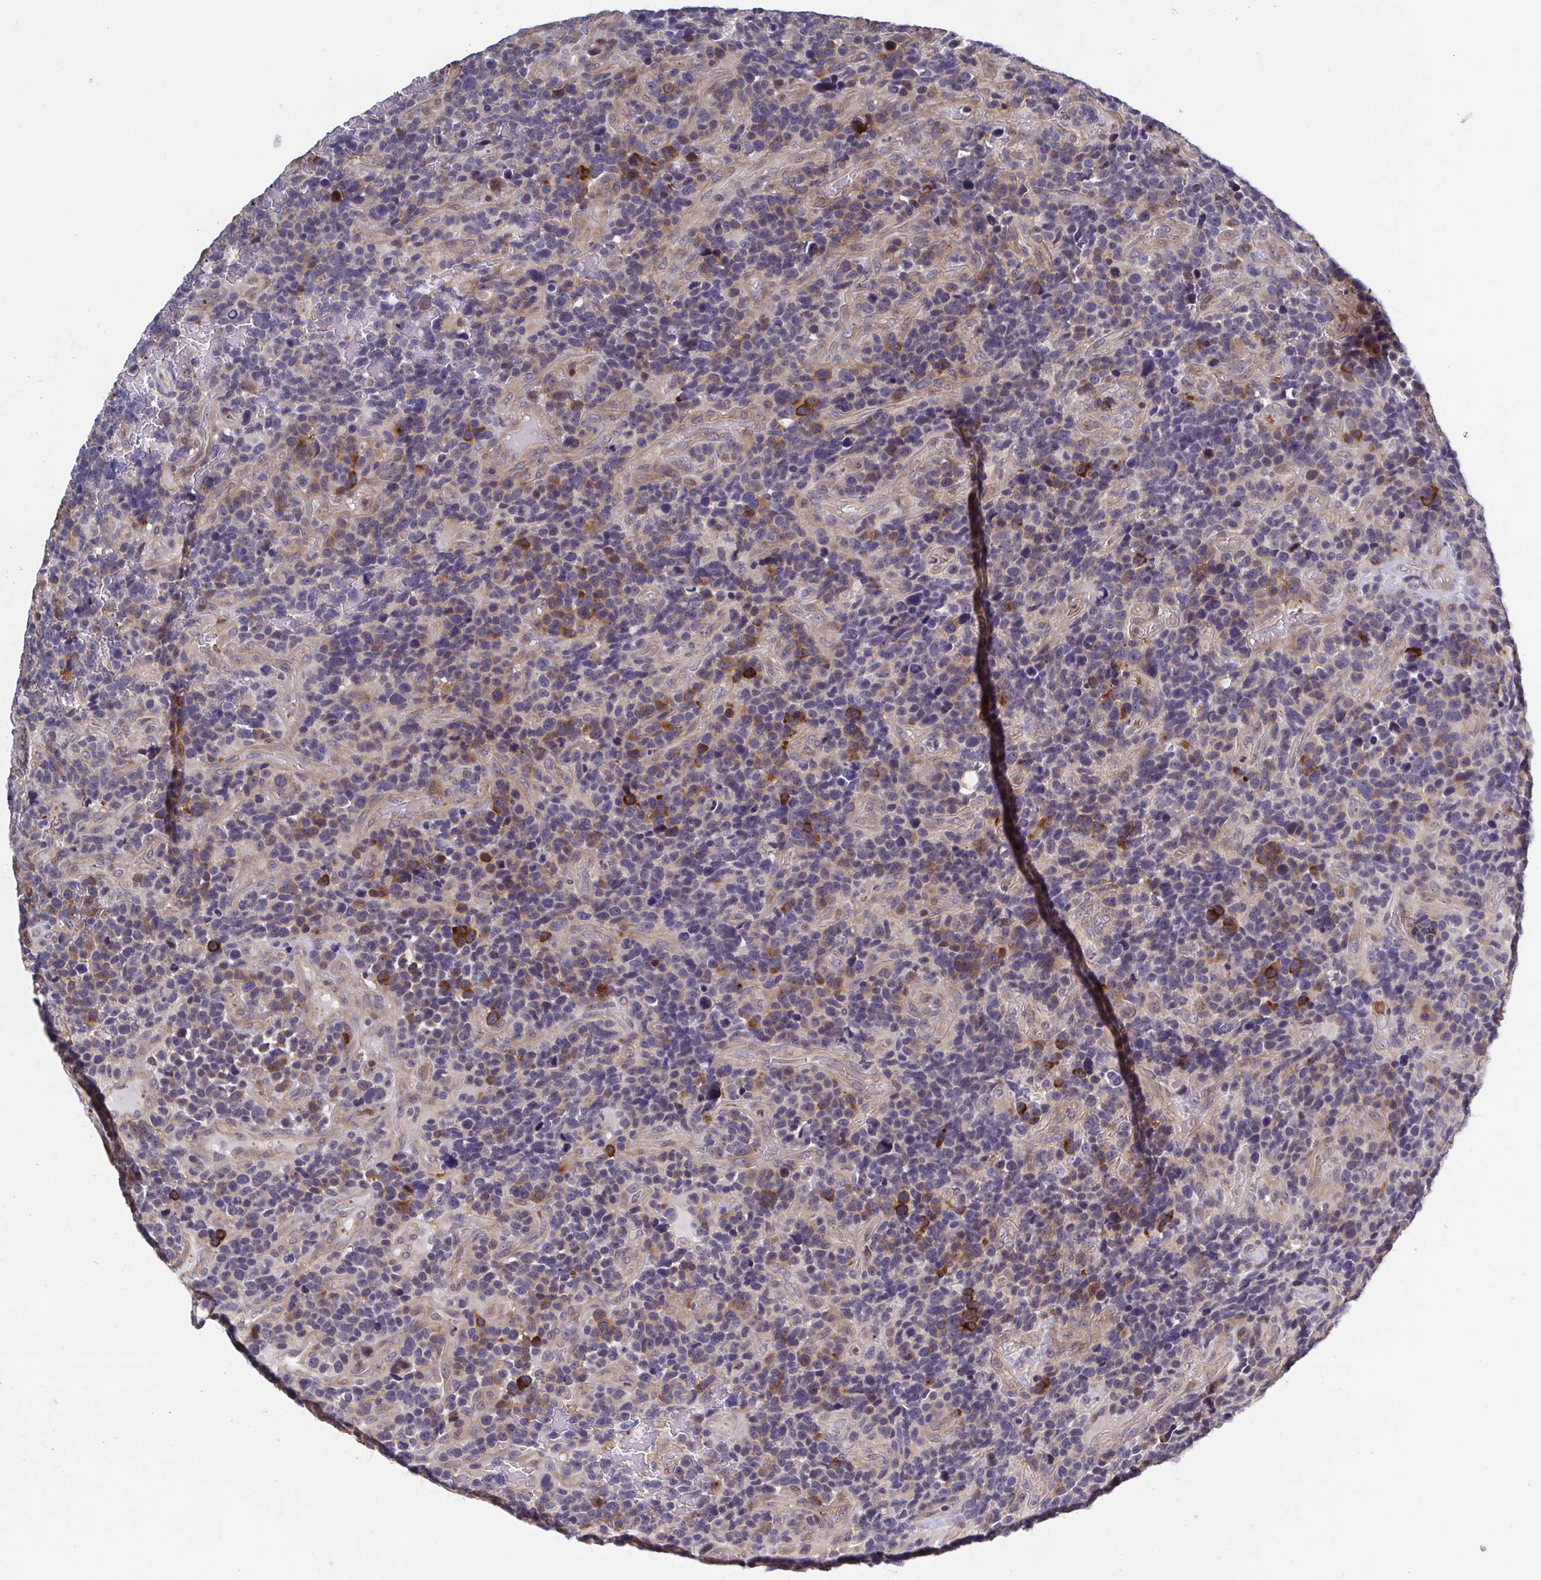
{"staining": {"intensity": "moderate", "quantity": "25%-75%", "location": "cytoplasmic/membranous"}, "tissue": "glioma", "cell_type": "Tumor cells", "image_type": "cancer", "snomed": [{"axis": "morphology", "description": "Glioma, malignant, High grade"}, {"axis": "topography", "description": "Brain"}], "caption": "Malignant glioma (high-grade) stained with DAB (3,3'-diaminobenzidine) immunohistochemistry (IHC) exhibits medium levels of moderate cytoplasmic/membranous positivity in about 25%-75% of tumor cells. (DAB (3,3'-diaminobenzidine) IHC, brown staining for protein, blue staining for nuclei).", "gene": "LRRC38", "patient": {"sex": "male", "age": 33}}